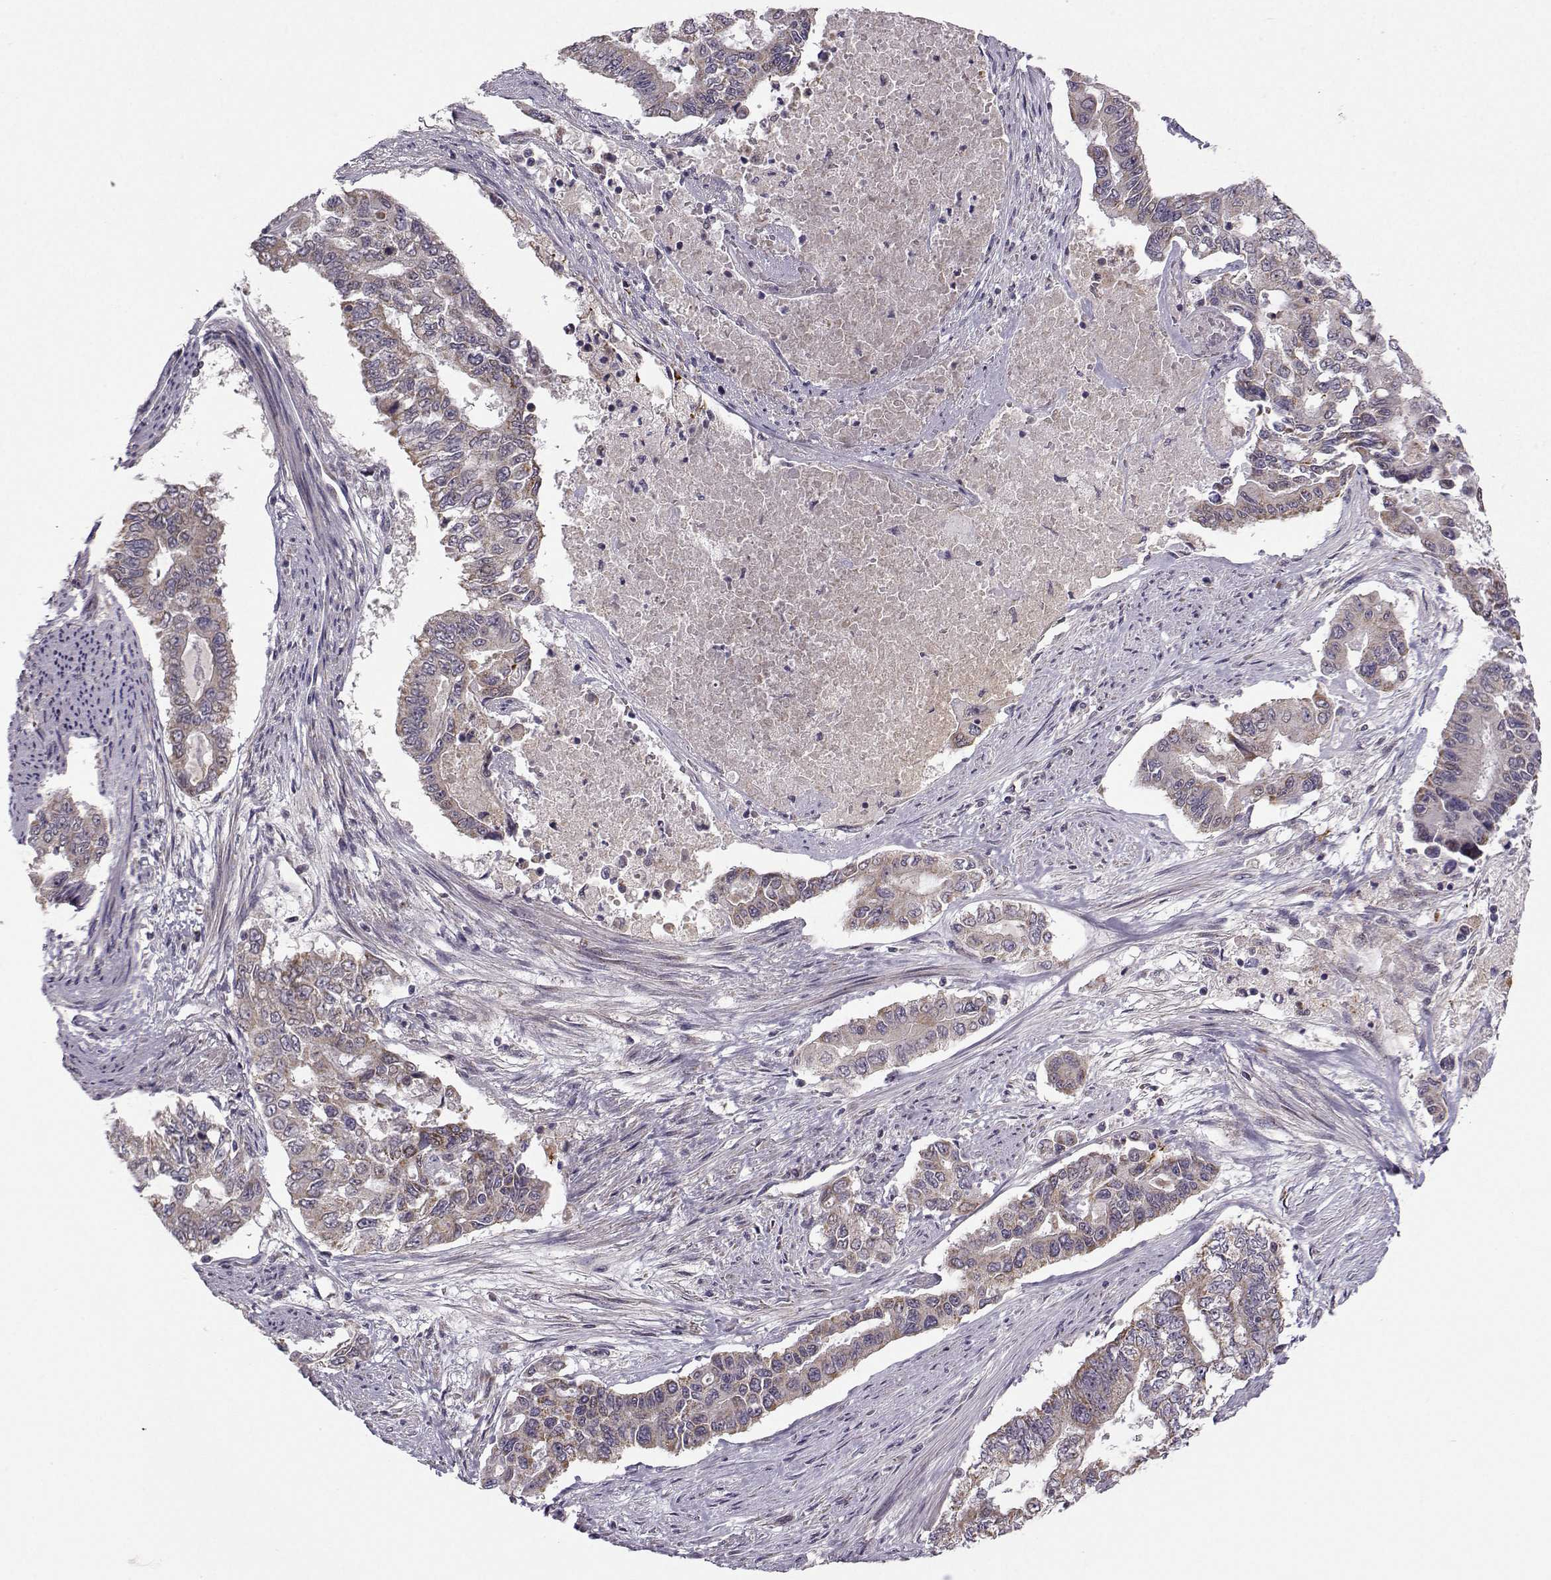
{"staining": {"intensity": "moderate", "quantity": "<25%", "location": "cytoplasmic/membranous"}, "tissue": "endometrial cancer", "cell_type": "Tumor cells", "image_type": "cancer", "snomed": [{"axis": "morphology", "description": "Adenocarcinoma, NOS"}, {"axis": "topography", "description": "Uterus"}], "caption": "Protein expression analysis of endometrial adenocarcinoma reveals moderate cytoplasmic/membranous expression in approximately <25% of tumor cells.", "gene": "NECAB3", "patient": {"sex": "female", "age": 59}}